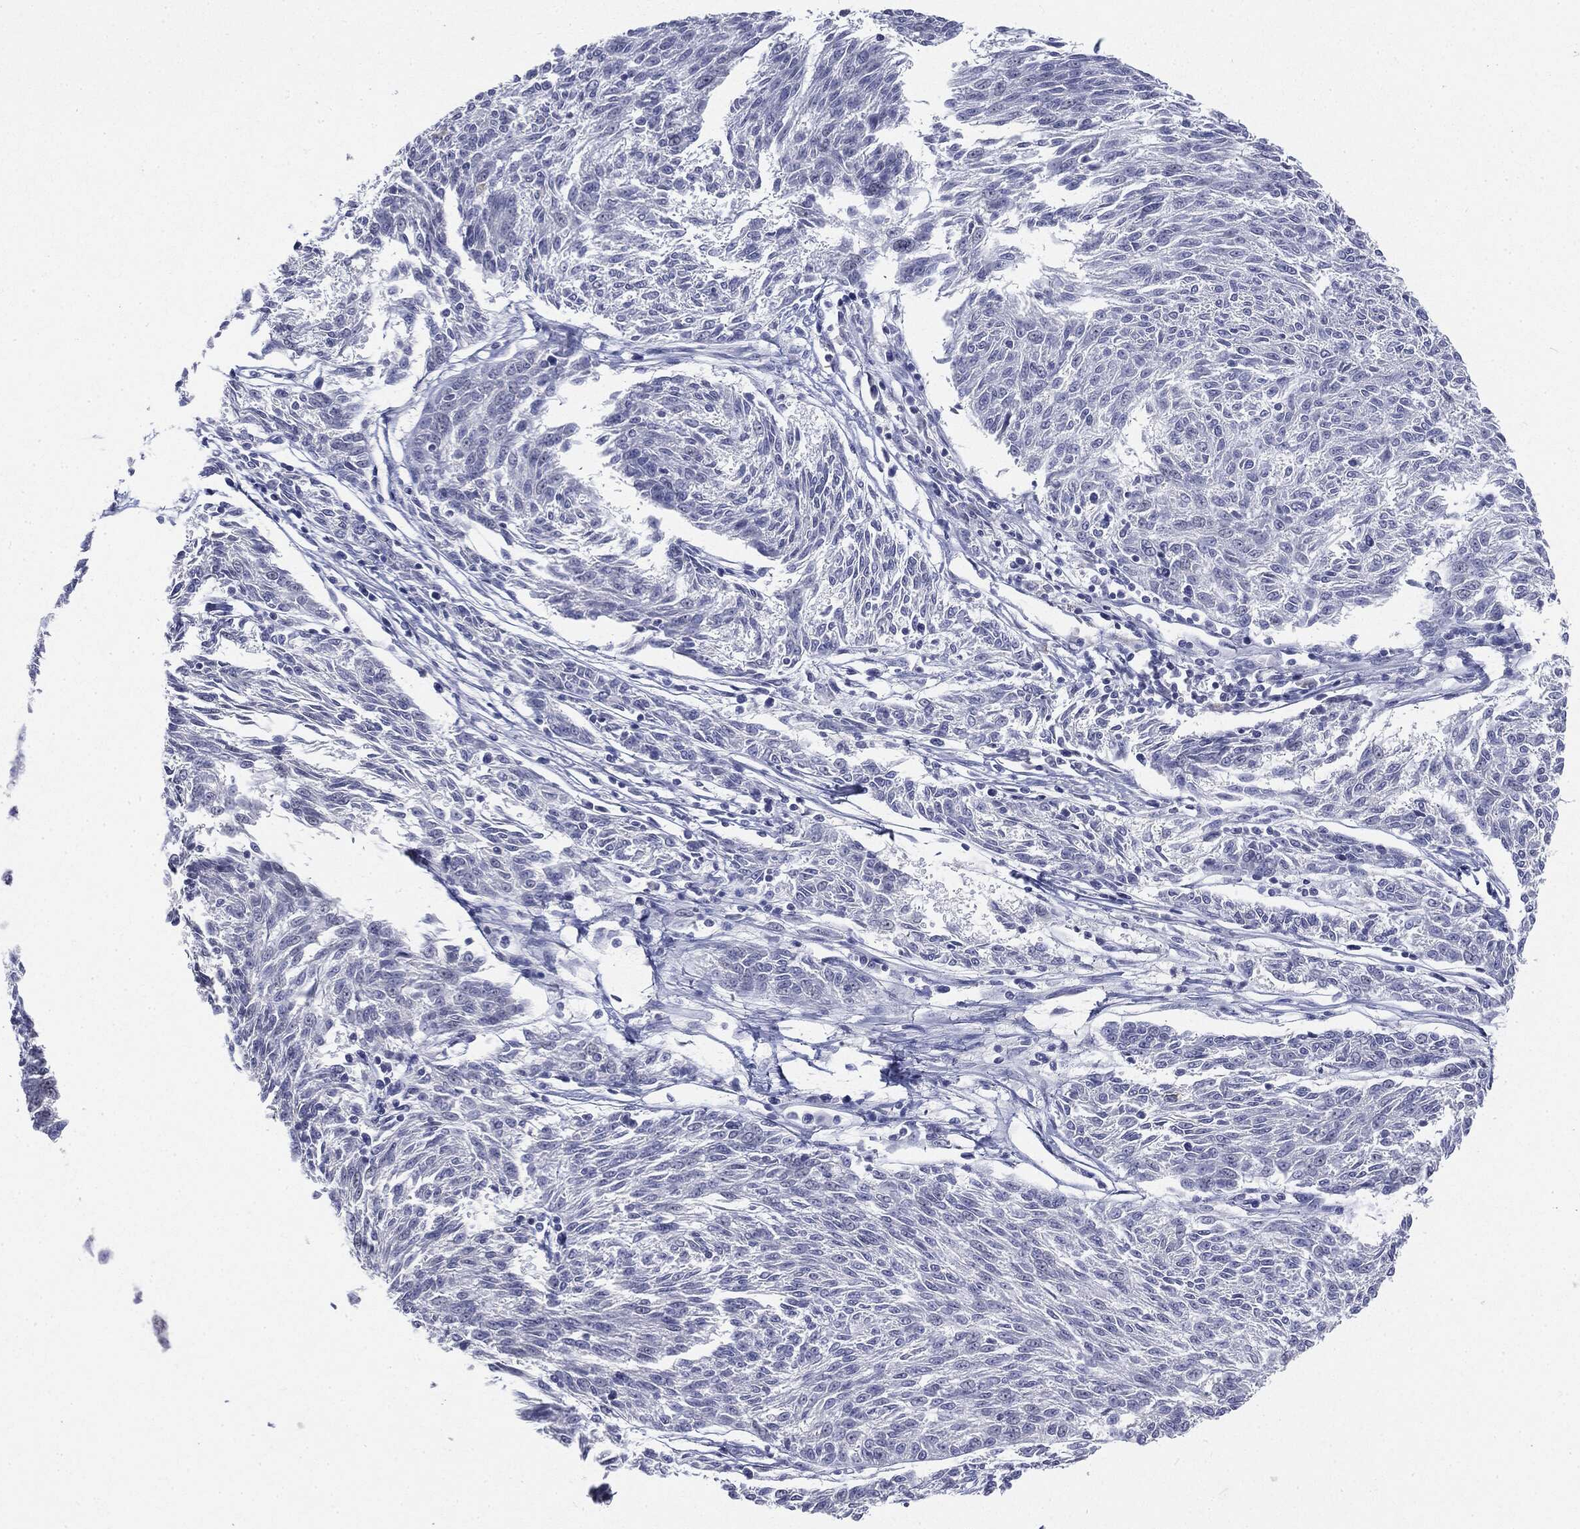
{"staining": {"intensity": "negative", "quantity": "none", "location": "none"}, "tissue": "melanoma", "cell_type": "Tumor cells", "image_type": "cancer", "snomed": [{"axis": "morphology", "description": "Malignant melanoma, NOS"}, {"axis": "topography", "description": "Skin"}], "caption": "Tumor cells show no significant protein positivity in melanoma.", "gene": "CGB1", "patient": {"sex": "female", "age": 72}}